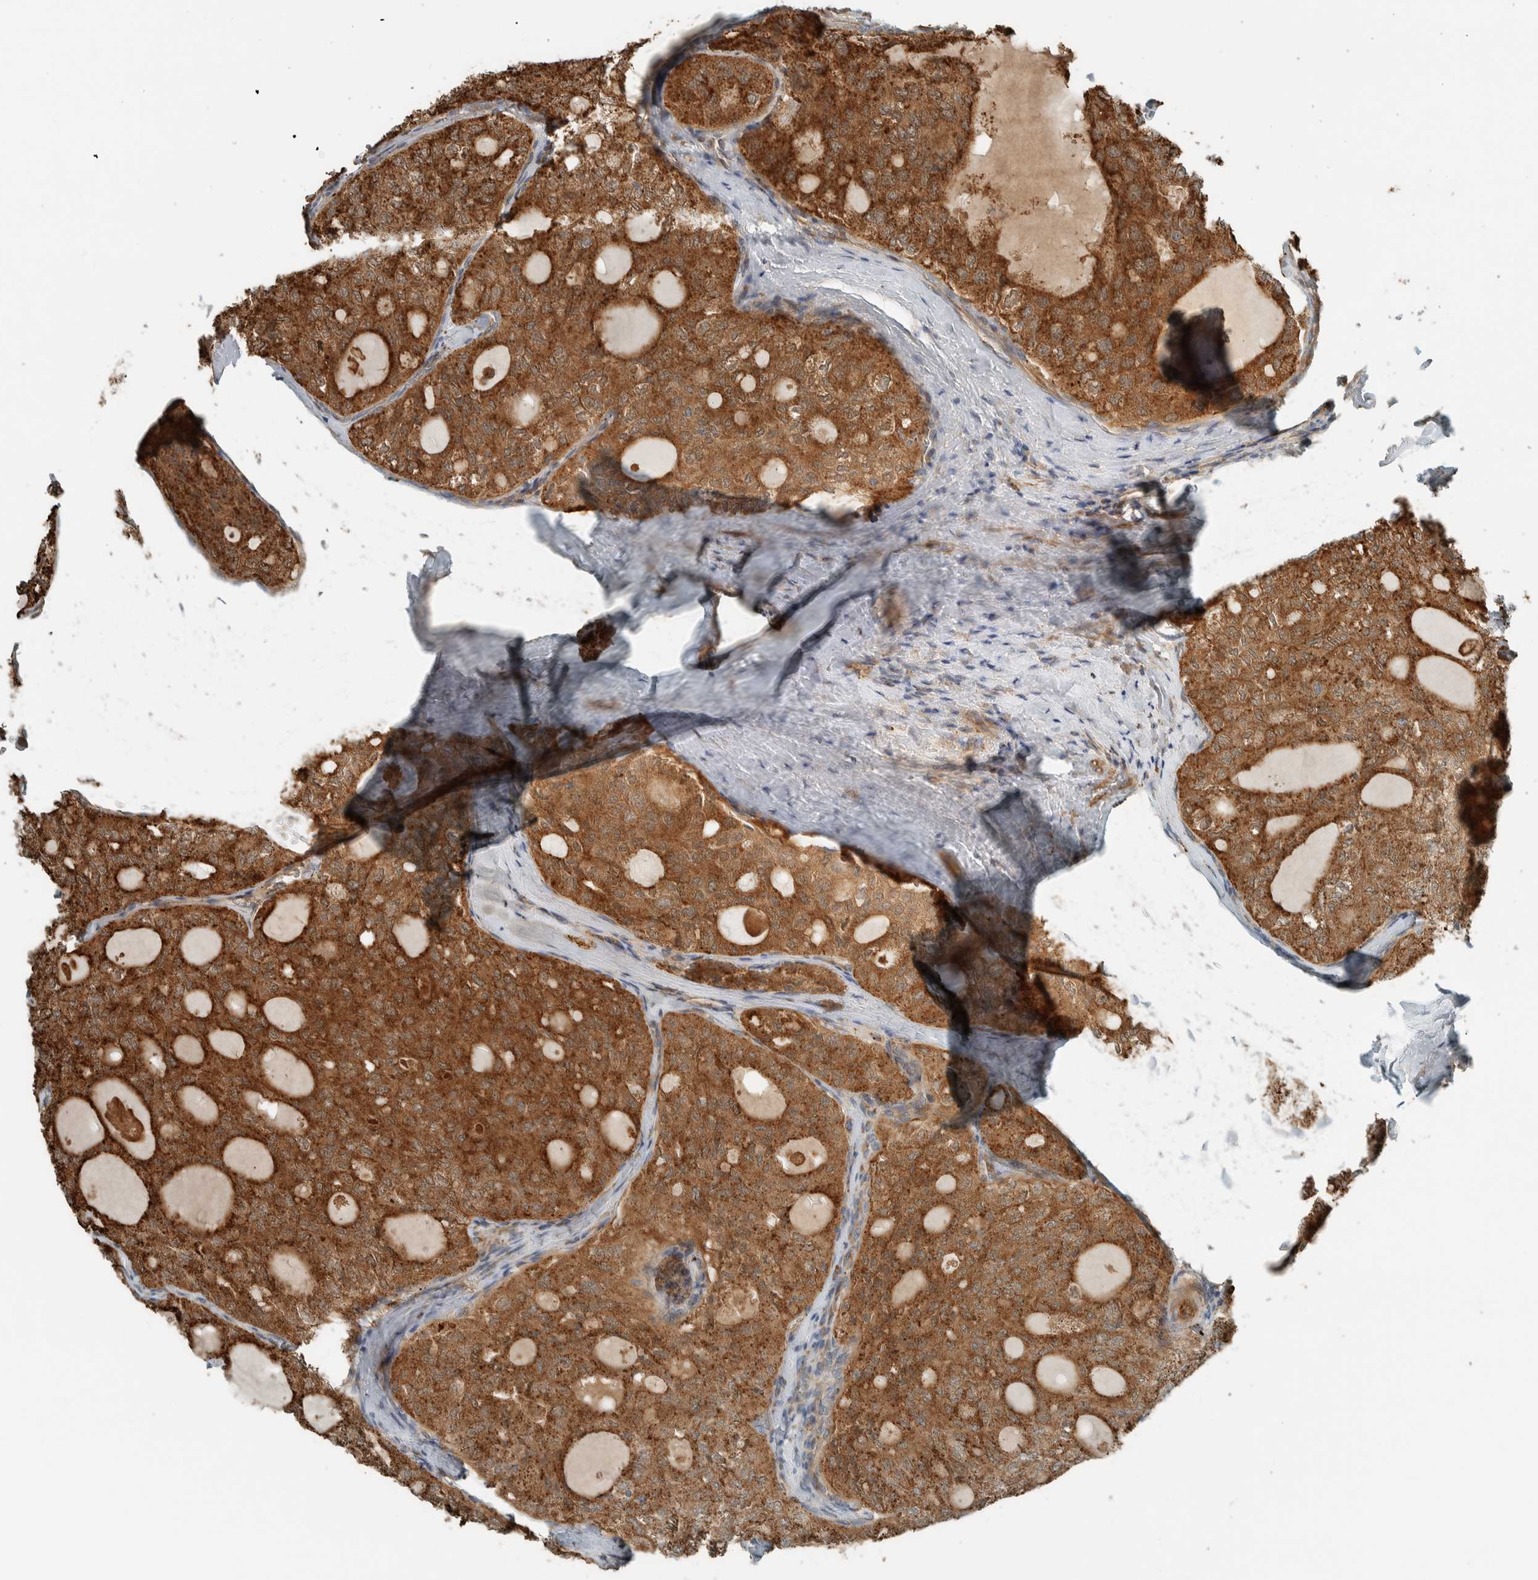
{"staining": {"intensity": "moderate", "quantity": ">75%", "location": "cytoplasmic/membranous"}, "tissue": "thyroid cancer", "cell_type": "Tumor cells", "image_type": "cancer", "snomed": [{"axis": "morphology", "description": "Follicular adenoma carcinoma, NOS"}, {"axis": "topography", "description": "Thyroid gland"}], "caption": "An immunohistochemistry (IHC) micrograph of tumor tissue is shown. Protein staining in brown labels moderate cytoplasmic/membranous positivity in follicular adenoma carcinoma (thyroid) within tumor cells. The staining was performed using DAB (3,3'-diaminobenzidine) to visualize the protein expression in brown, while the nuclei were stained in blue with hematoxylin (Magnification: 20x).", "gene": "EXOC7", "patient": {"sex": "male", "age": 75}}